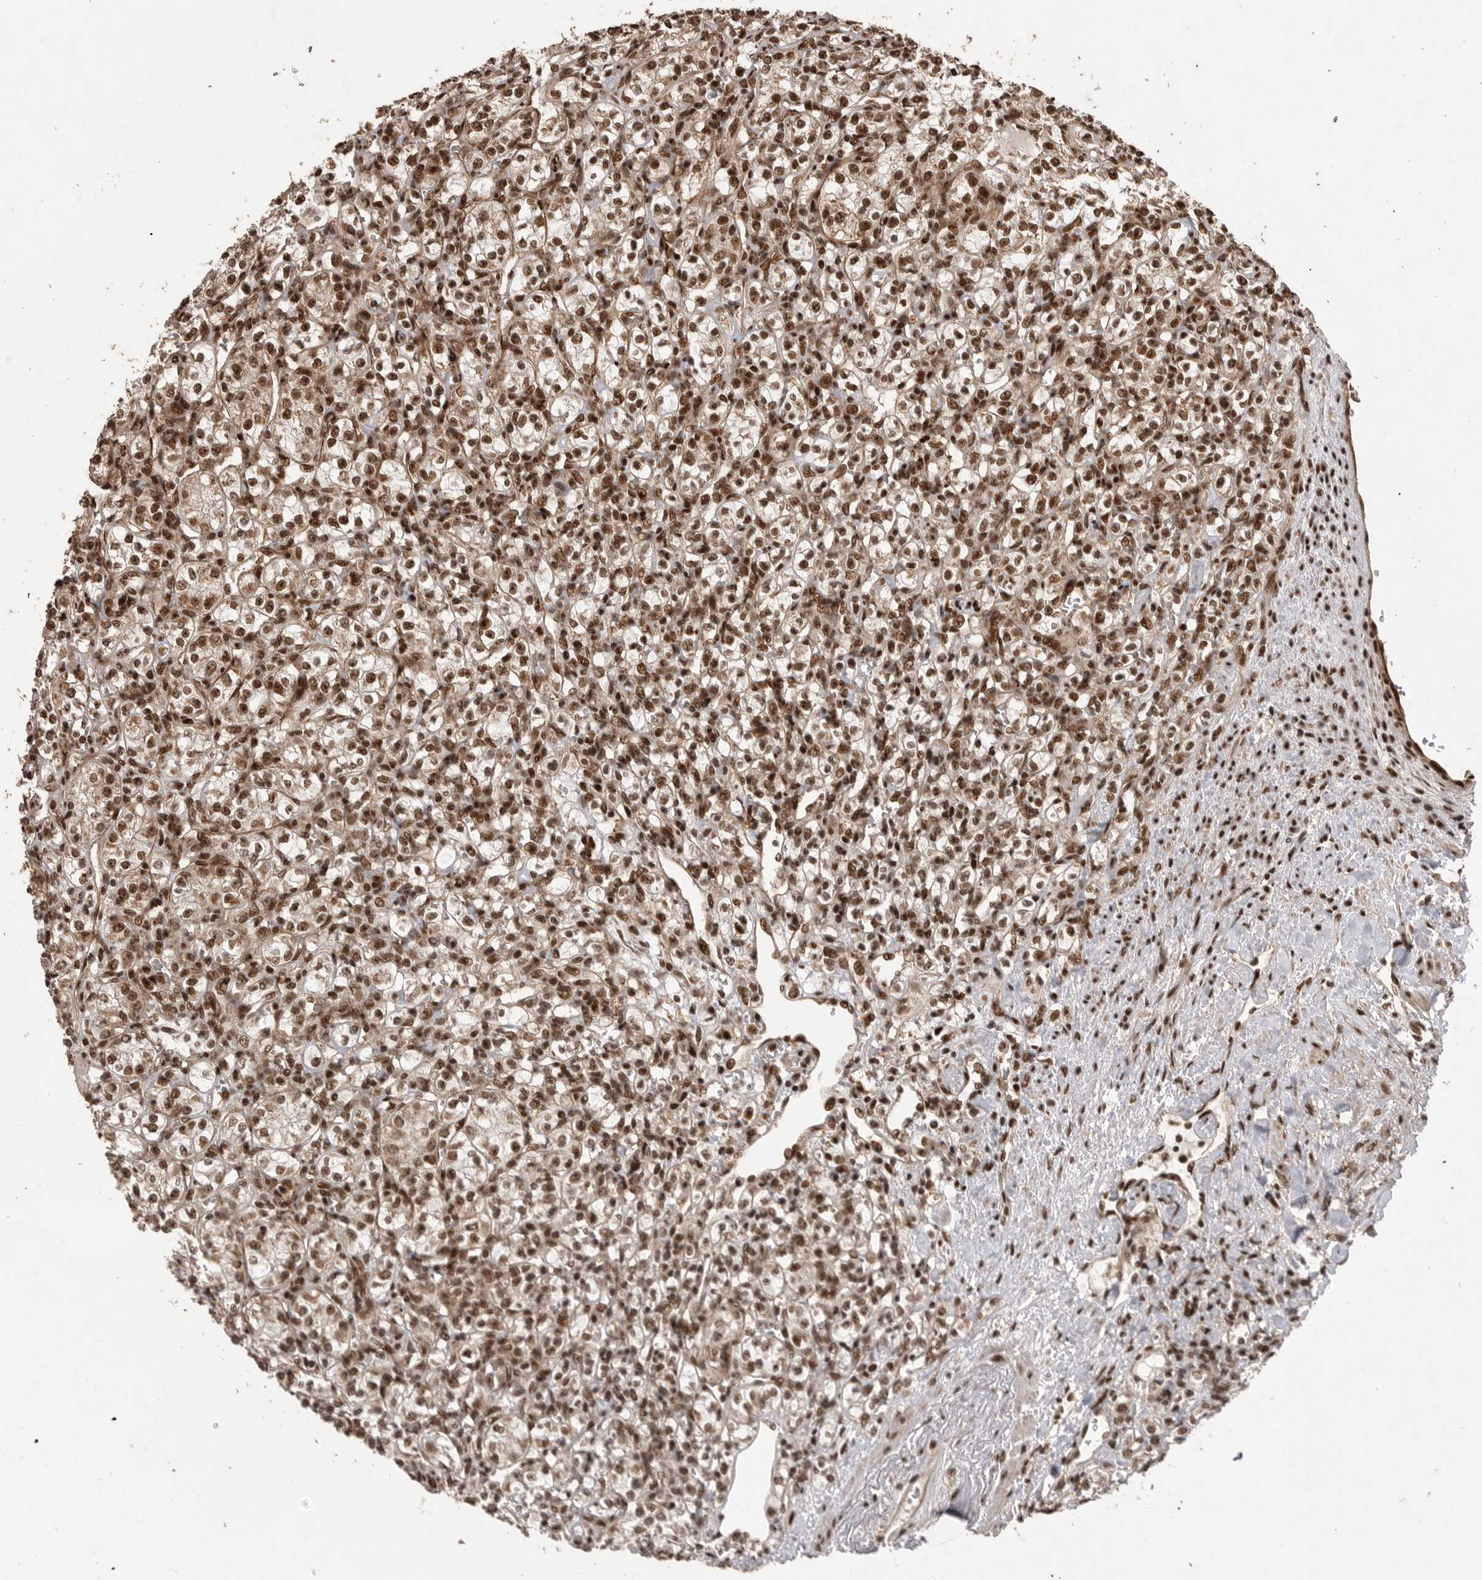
{"staining": {"intensity": "strong", "quantity": ">75%", "location": "nuclear"}, "tissue": "renal cancer", "cell_type": "Tumor cells", "image_type": "cancer", "snomed": [{"axis": "morphology", "description": "Adenocarcinoma, NOS"}, {"axis": "topography", "description": "Kidney"}], "caption": "Immunohistochemistry photomicrograph of renal cancer stained for a protein (brown), which displays high levels of strong nuclear positivity in approximately >75% of tumor cells.", "gene": "PPP1R8", "patient": {"sex": "male", "age": 77}}